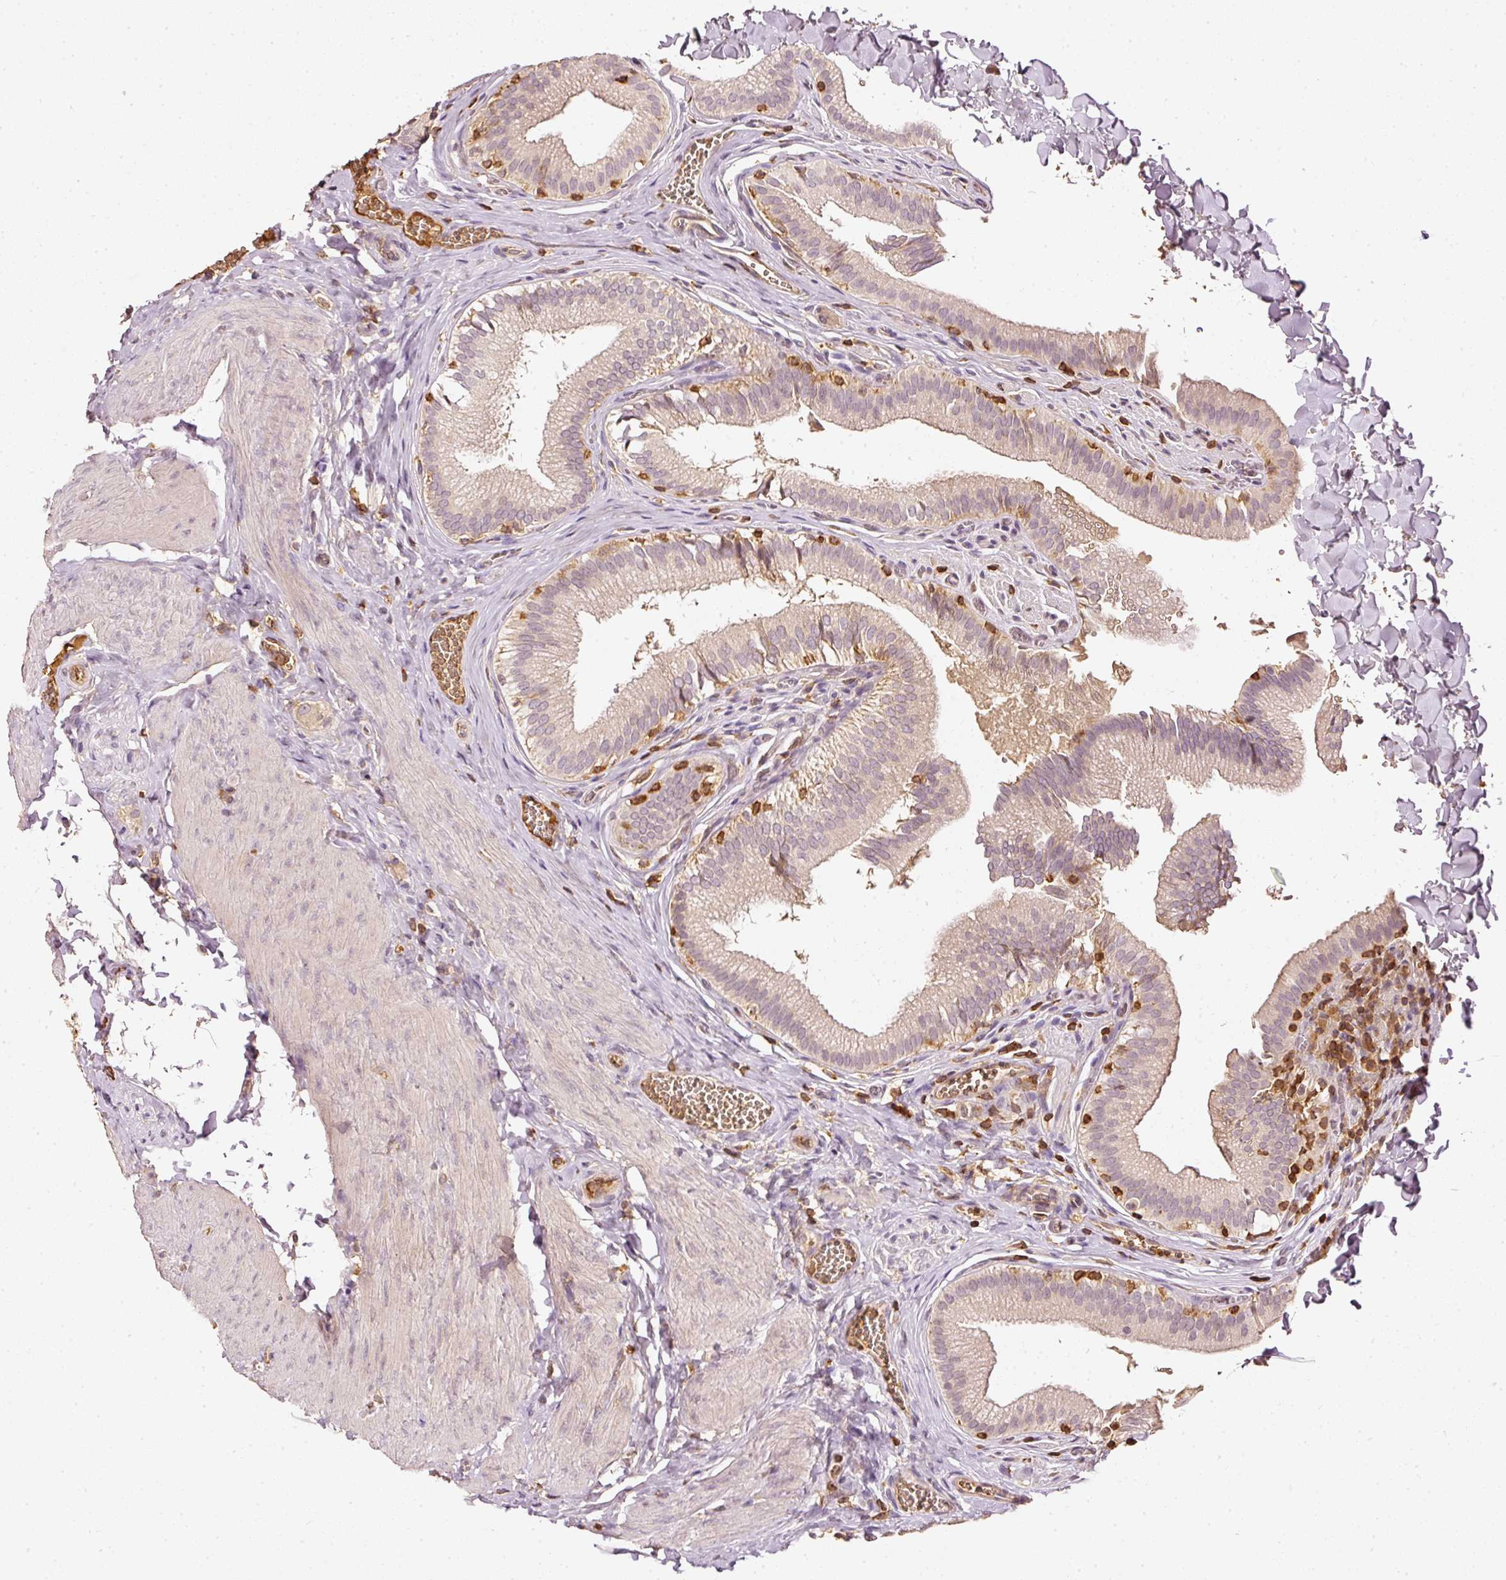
{"staining": {"intensity": "weak", "quantity": "25%-75%", "location": "cytoplasmic/membranous"}, "tissue": "gallbladder", "cell_type": "Glandular cells", "image_type": "normal", "snomed": [{"axis": "morphology", "description": "Normal tissue, NOS"}, {"axis": "topography", "description": "Gallbladder"}, {"axis": "topography", "description": "Peripheral nerve tissue"}], "caption": "Protein positivity by immunohistochemistry (IHC) displays weak cytoplasmic/membranous expression in approximately 25%-75% of glandular cells in unremarkable gallbladder. The staining was performed using DAB (3,3'-diaminobenzidine), with brown indicating positive protein expression. Nuclei are stained blue with hematoxylin.", "gene": "EVL", "patient": {"sex": "male", "age": 17}}